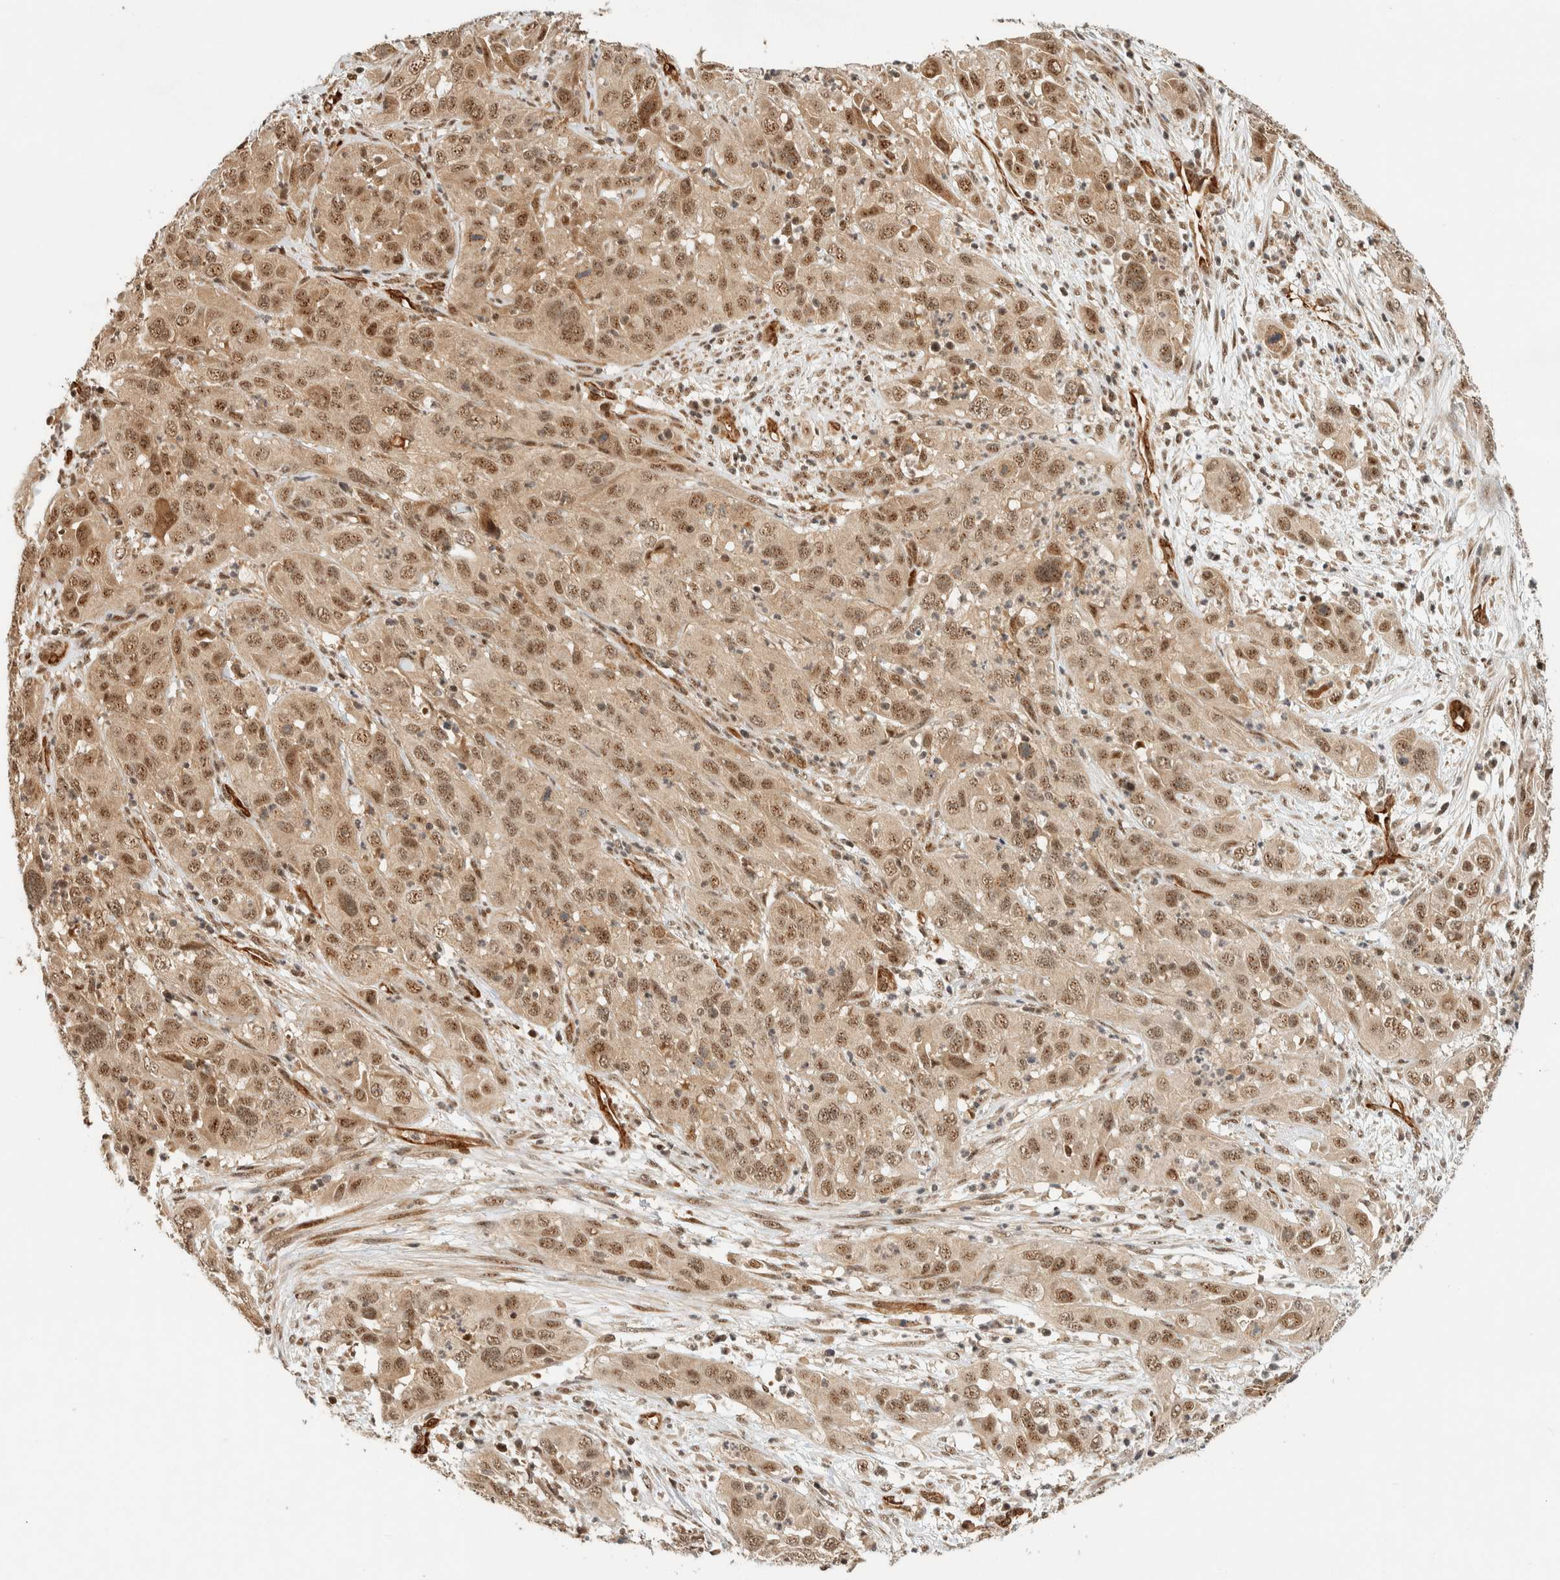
{"staining": {"intensity": "moderate", "quantity": ">75%", "location": "nuclear"}, "tissue": "cervical cancer", "cell_type": "Tumor cells", "image_type": "cancer", "snomed": [{"axis": "morphology", "description": "Squamous cell carcinoma, NOS"}, {"axis": "topography", "description": "Cervix"}], "caption": "Squamous cell carcinoma (cervical) stained with DAB immunohistochemistry (IHC) demonstrates medium levels of moderate nuclear staining in approximately >75% of tumor cells.", "gene": "SIK1", "patient": {"sex": "female", "age": 32}}